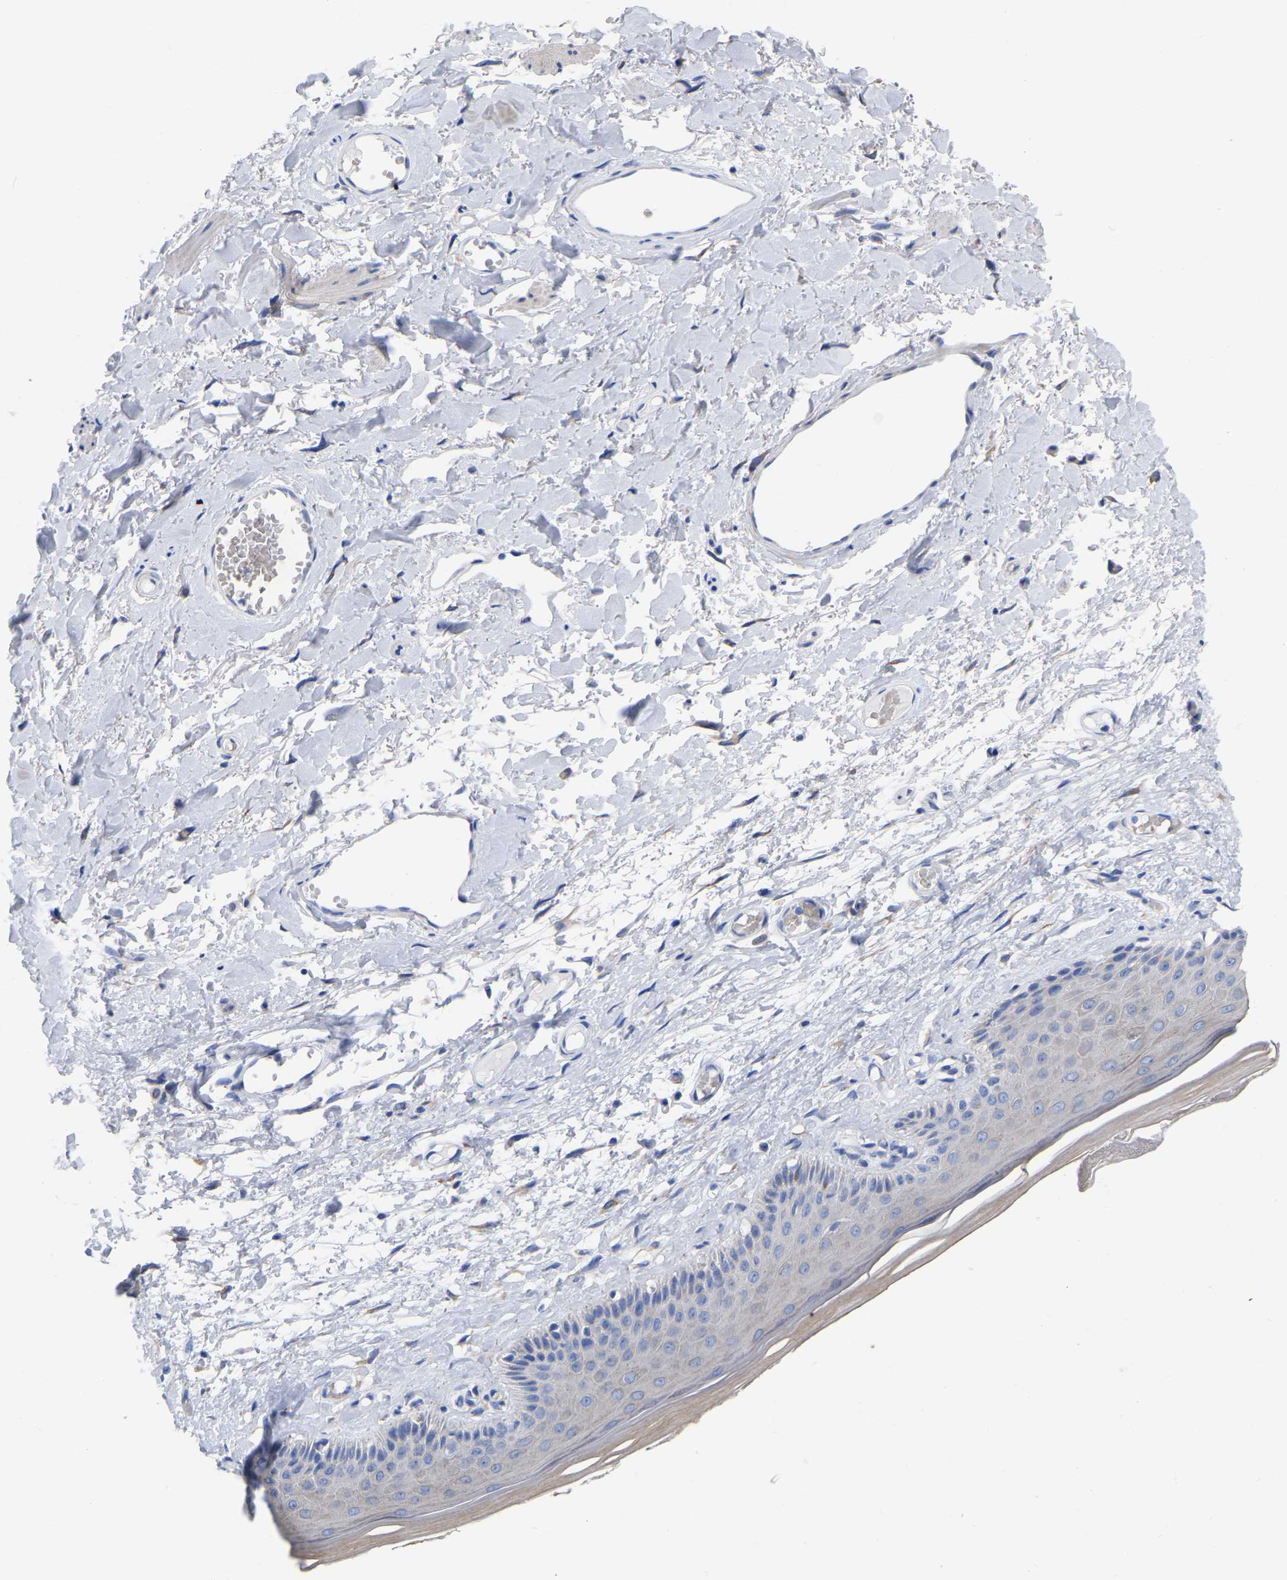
{"staining": {"intensity": "moderate", "quantity": "<25%", "location": "cytoplasmic/membranous"}, "tissue": "skin", "cell_type": "Epidermal cells", "image_type": "normal", "snomed": [{"axis": "morphology", "description": "Normal tissue, NOS"}, {"axis": "topography", "description": "Vulva"}], "caption": "Protein expression analysis of unremarkable skin displays moderate cytoplasmic/membranous positivity in approximately <25% of epidermal cells. Using DAB (brown) and hematoxylin (blue) stains, captured at high magnification using brightfield microscopy.", "gene": "GDF3", "patient": {"sex": "female", "age": 73}}